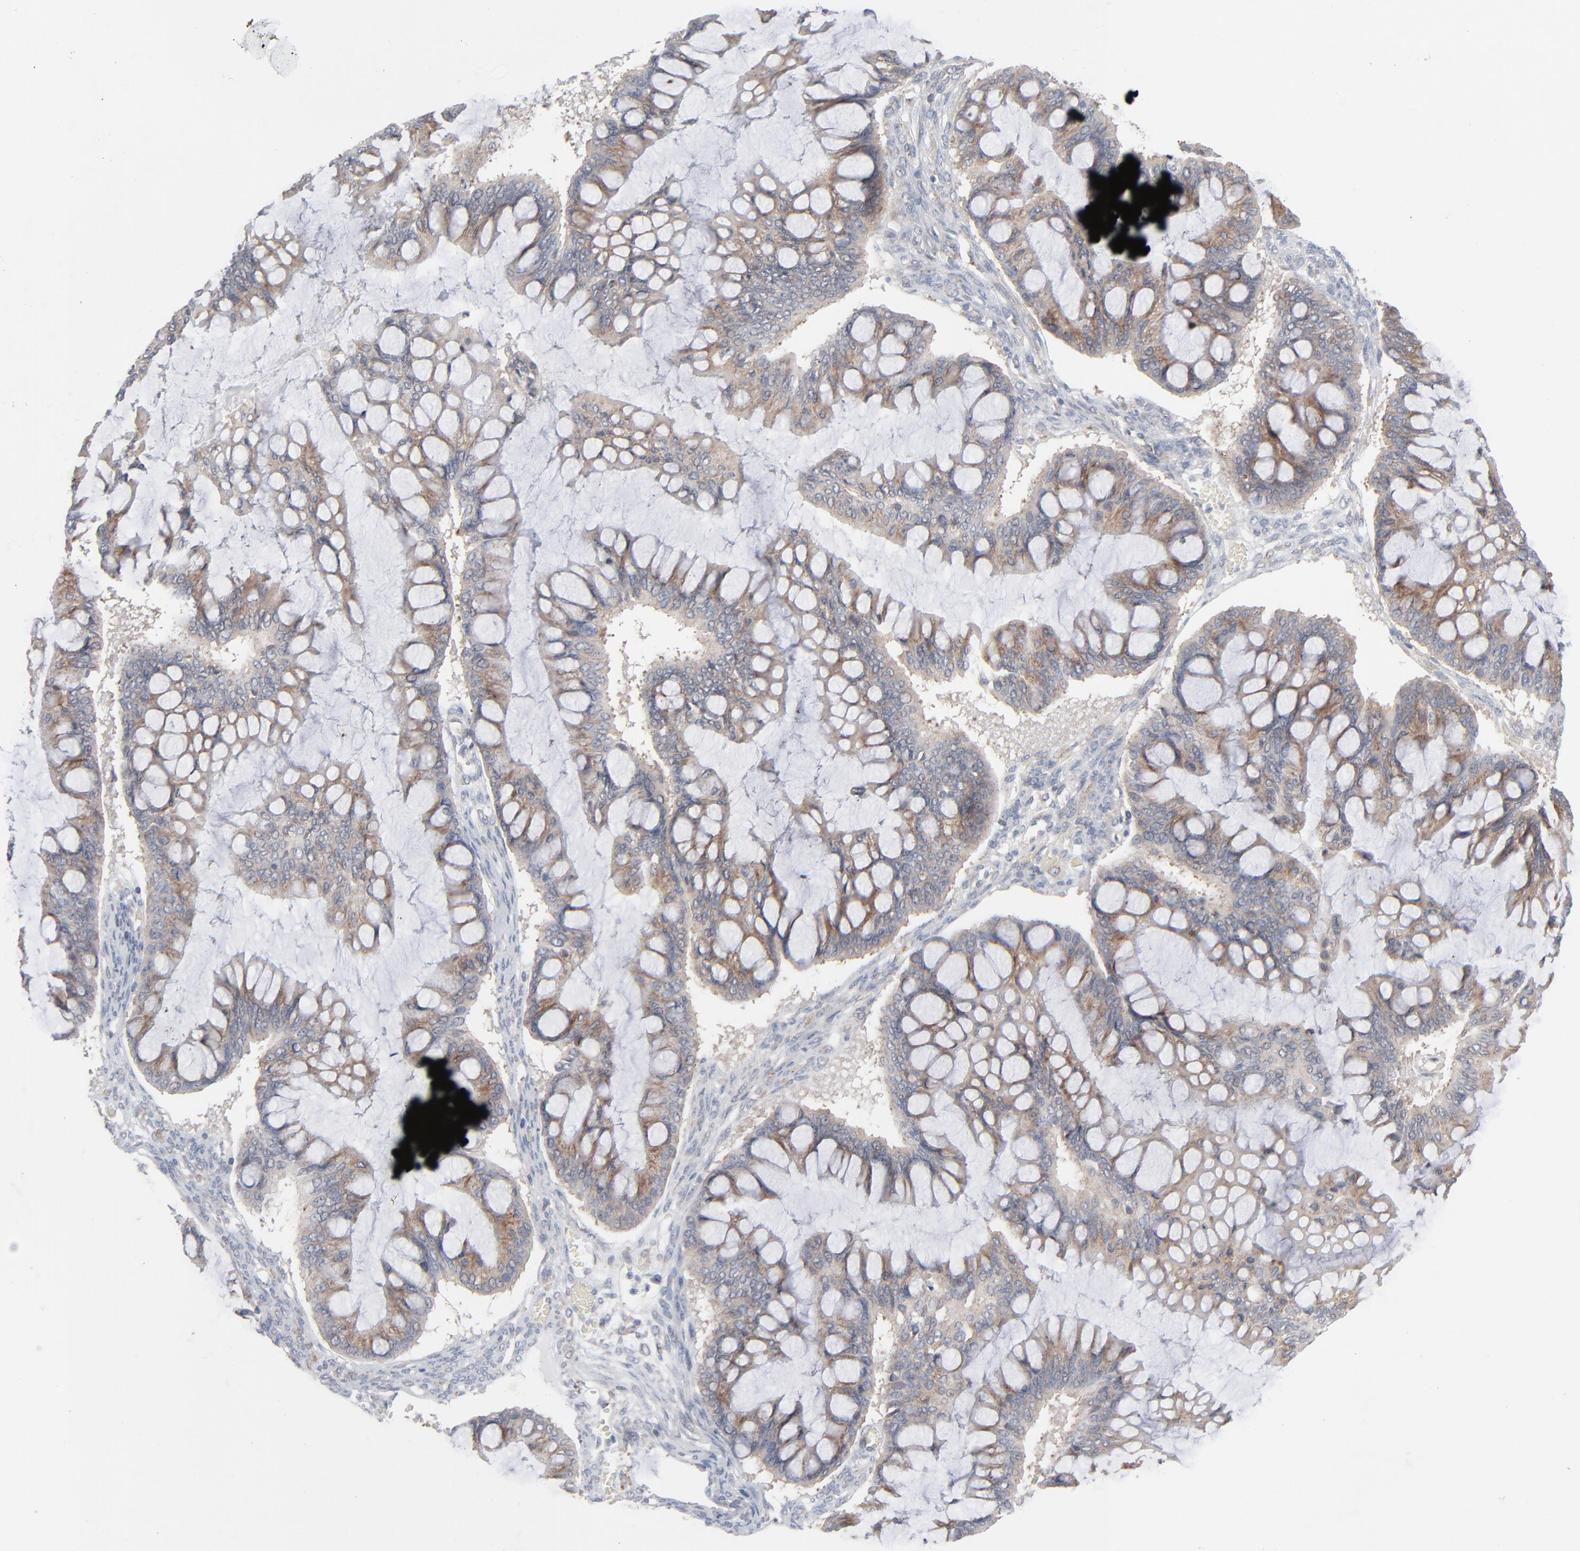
{"staining": {"intensity": "weak", "quantity": ">75%", "location": "cytoplasmic/membranous"}, "tissue": "ovarian cancer", "cell_type": "Tumor cells", "image_type": "cancer", "snomed": [{"axis": "morphology", "description": "Cystadenocarcinoma, mucinous, NOS"}, {"axis": "topography", "description": "Ovary"}], "caption": "Immunohistochemical staining of human mucinous cystadenocarcinoma (ovarian) displays low levels of weak cytoplasmic/membranous positivity in about >75% of tumor cells.", "gene": "KDSR", "patient": {"sex": "female", "age": 73}}